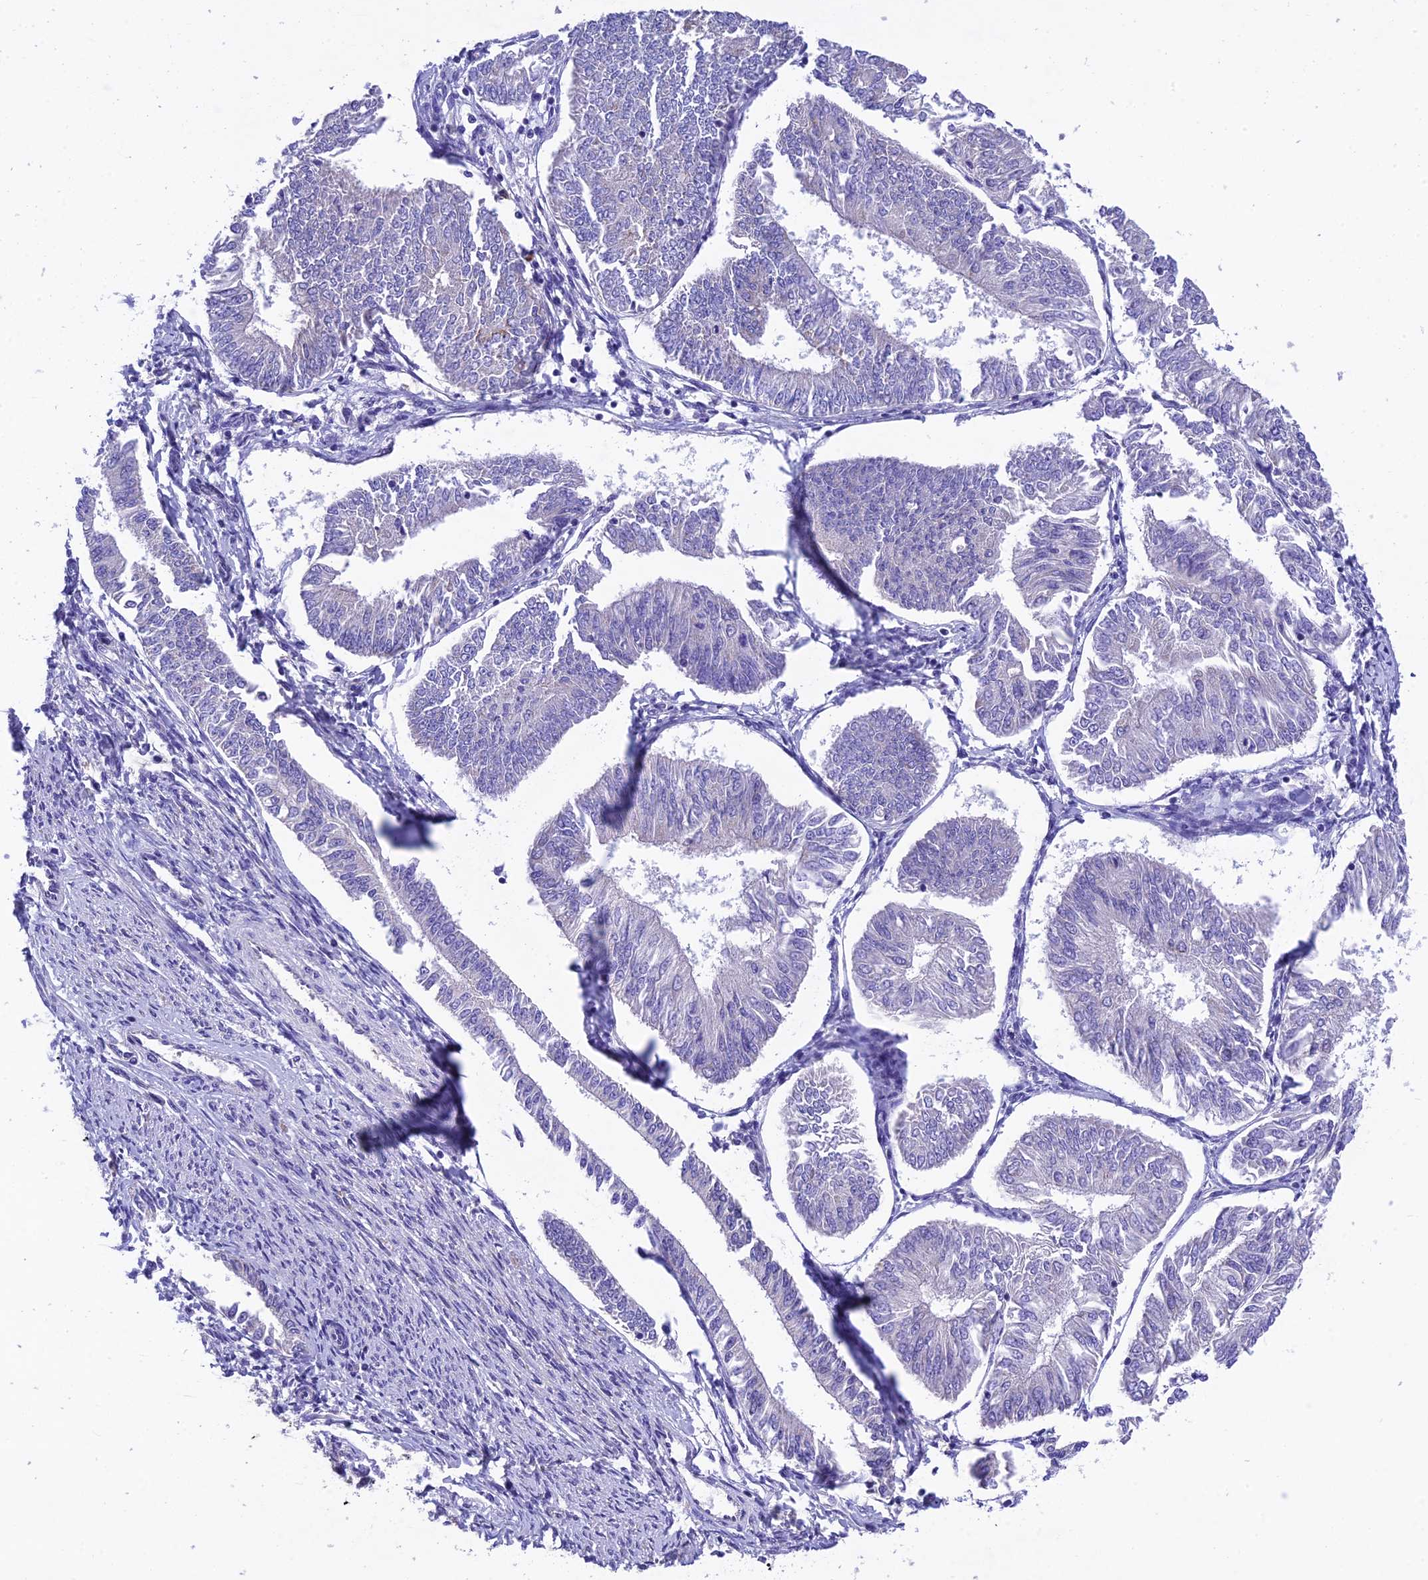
{"staining": {"intensity": "negative", "quantity": "none", "location": "none"}, "tissue": "endometrial cancer", "cell_type": "Tumor cells", "image_type": "cancer", "snomed": [{"axis": "morphology", "description": "Adenocarcinoma, NOS"}, {"axis": "topography", "description": "Endometrium"}], "caption": "Tumor cells show no significant staining in endometrial adenocarcinoma.", "gene": "MS4A5", "patient": {"sex": "female", "age": 58}}